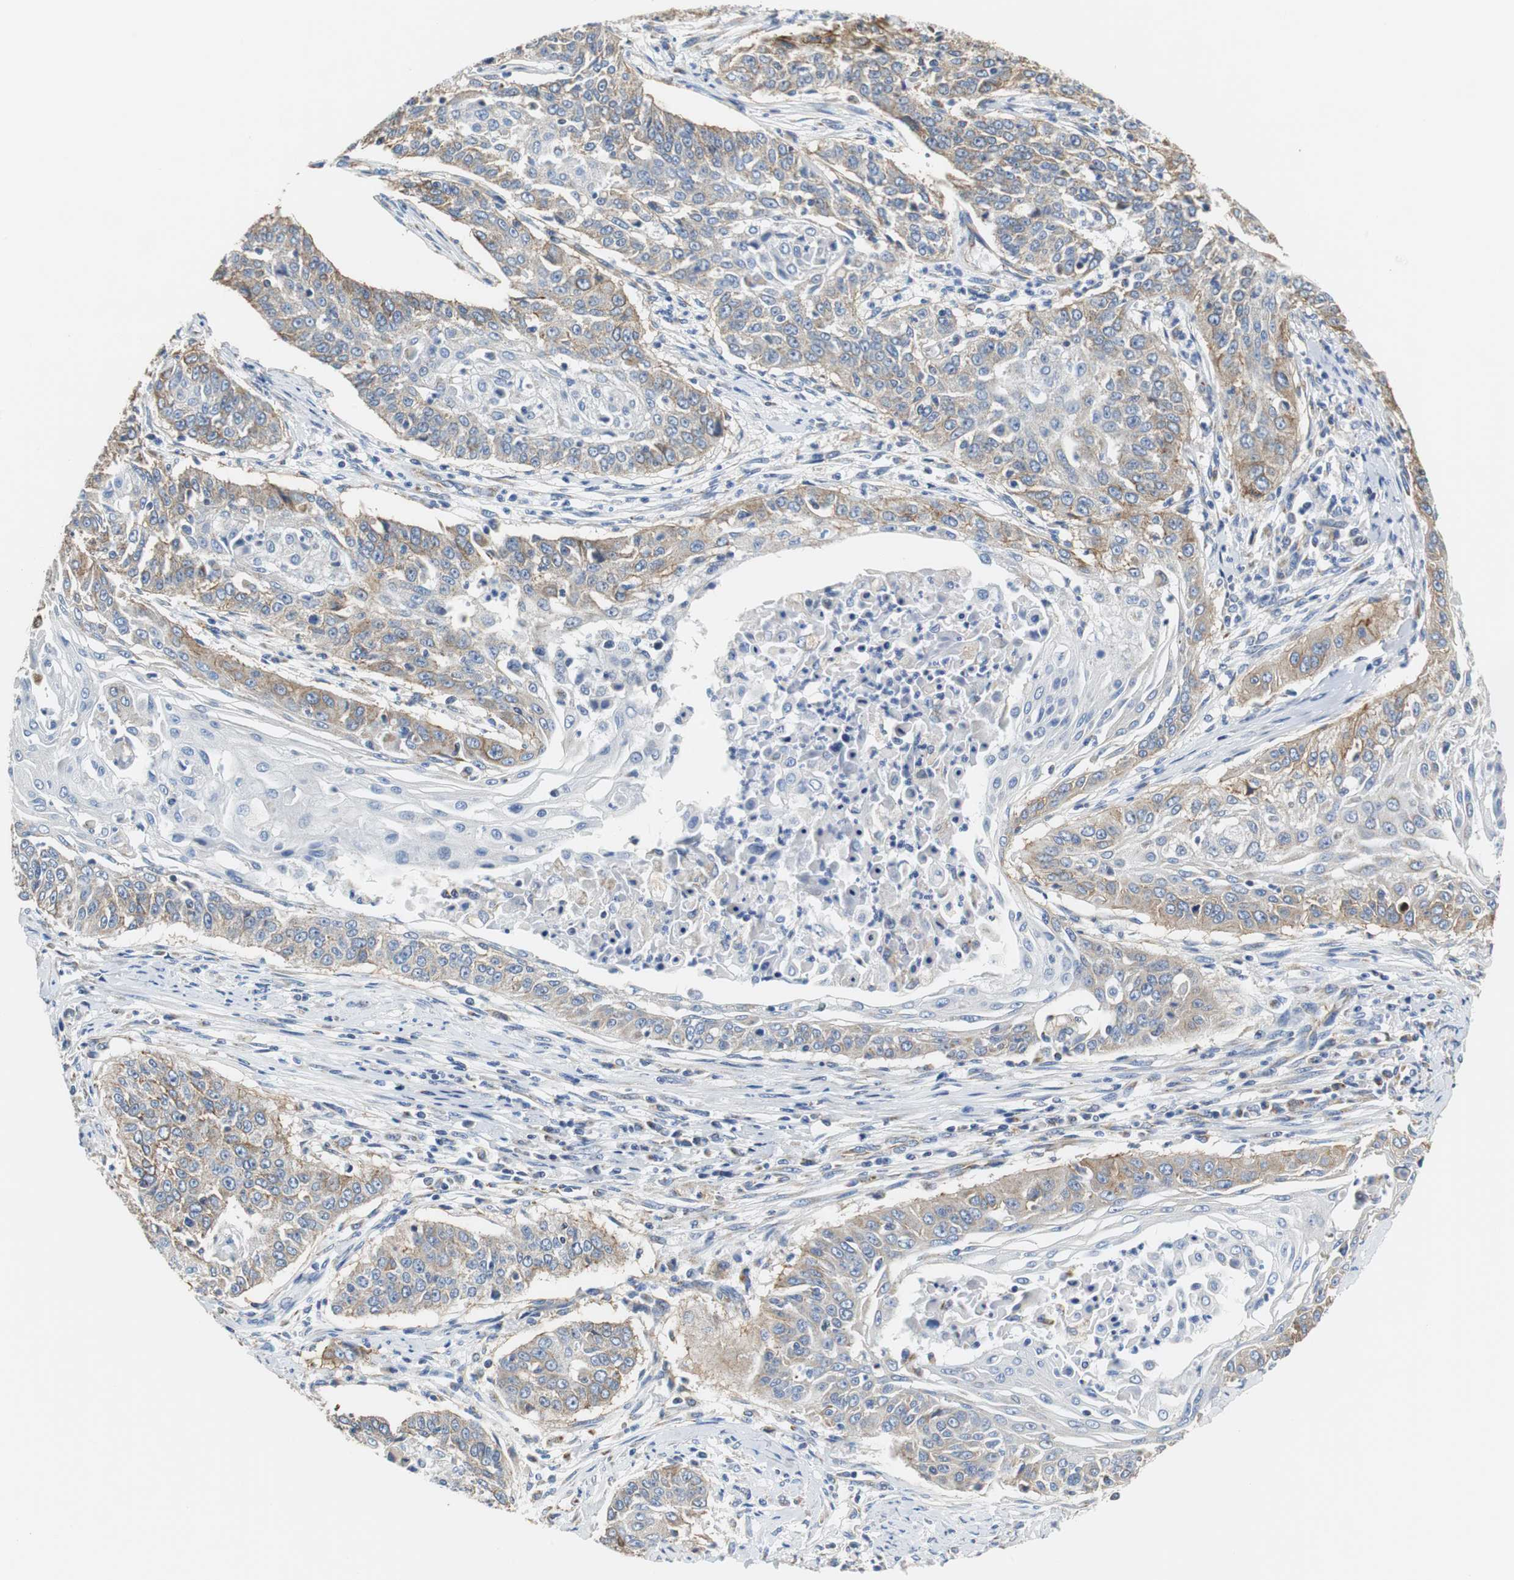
{"staining": {"intensity": "weak", "quantity": ">75%", "location": "cytoplasmic/membranous"}, "tissue": "cervical cancer", "cell_type": "Tumor cells", "image_type": "cancer", "snomed": [{"axis": "morphology", "description": "Squamous cell carcinoma, NOS"}, {"axis": "topography", "description": "Cervix"}], "caption": "Immunohistochemical staining of human cervical cancer (squamous cell carcinoma) displays low levels of weak cytoplasmic/membranous staining in about >75% of tumor cells. Nuclei are stained in blue.", "gene": "PCK1", "patient": {"sex": "female", "age": 33}}